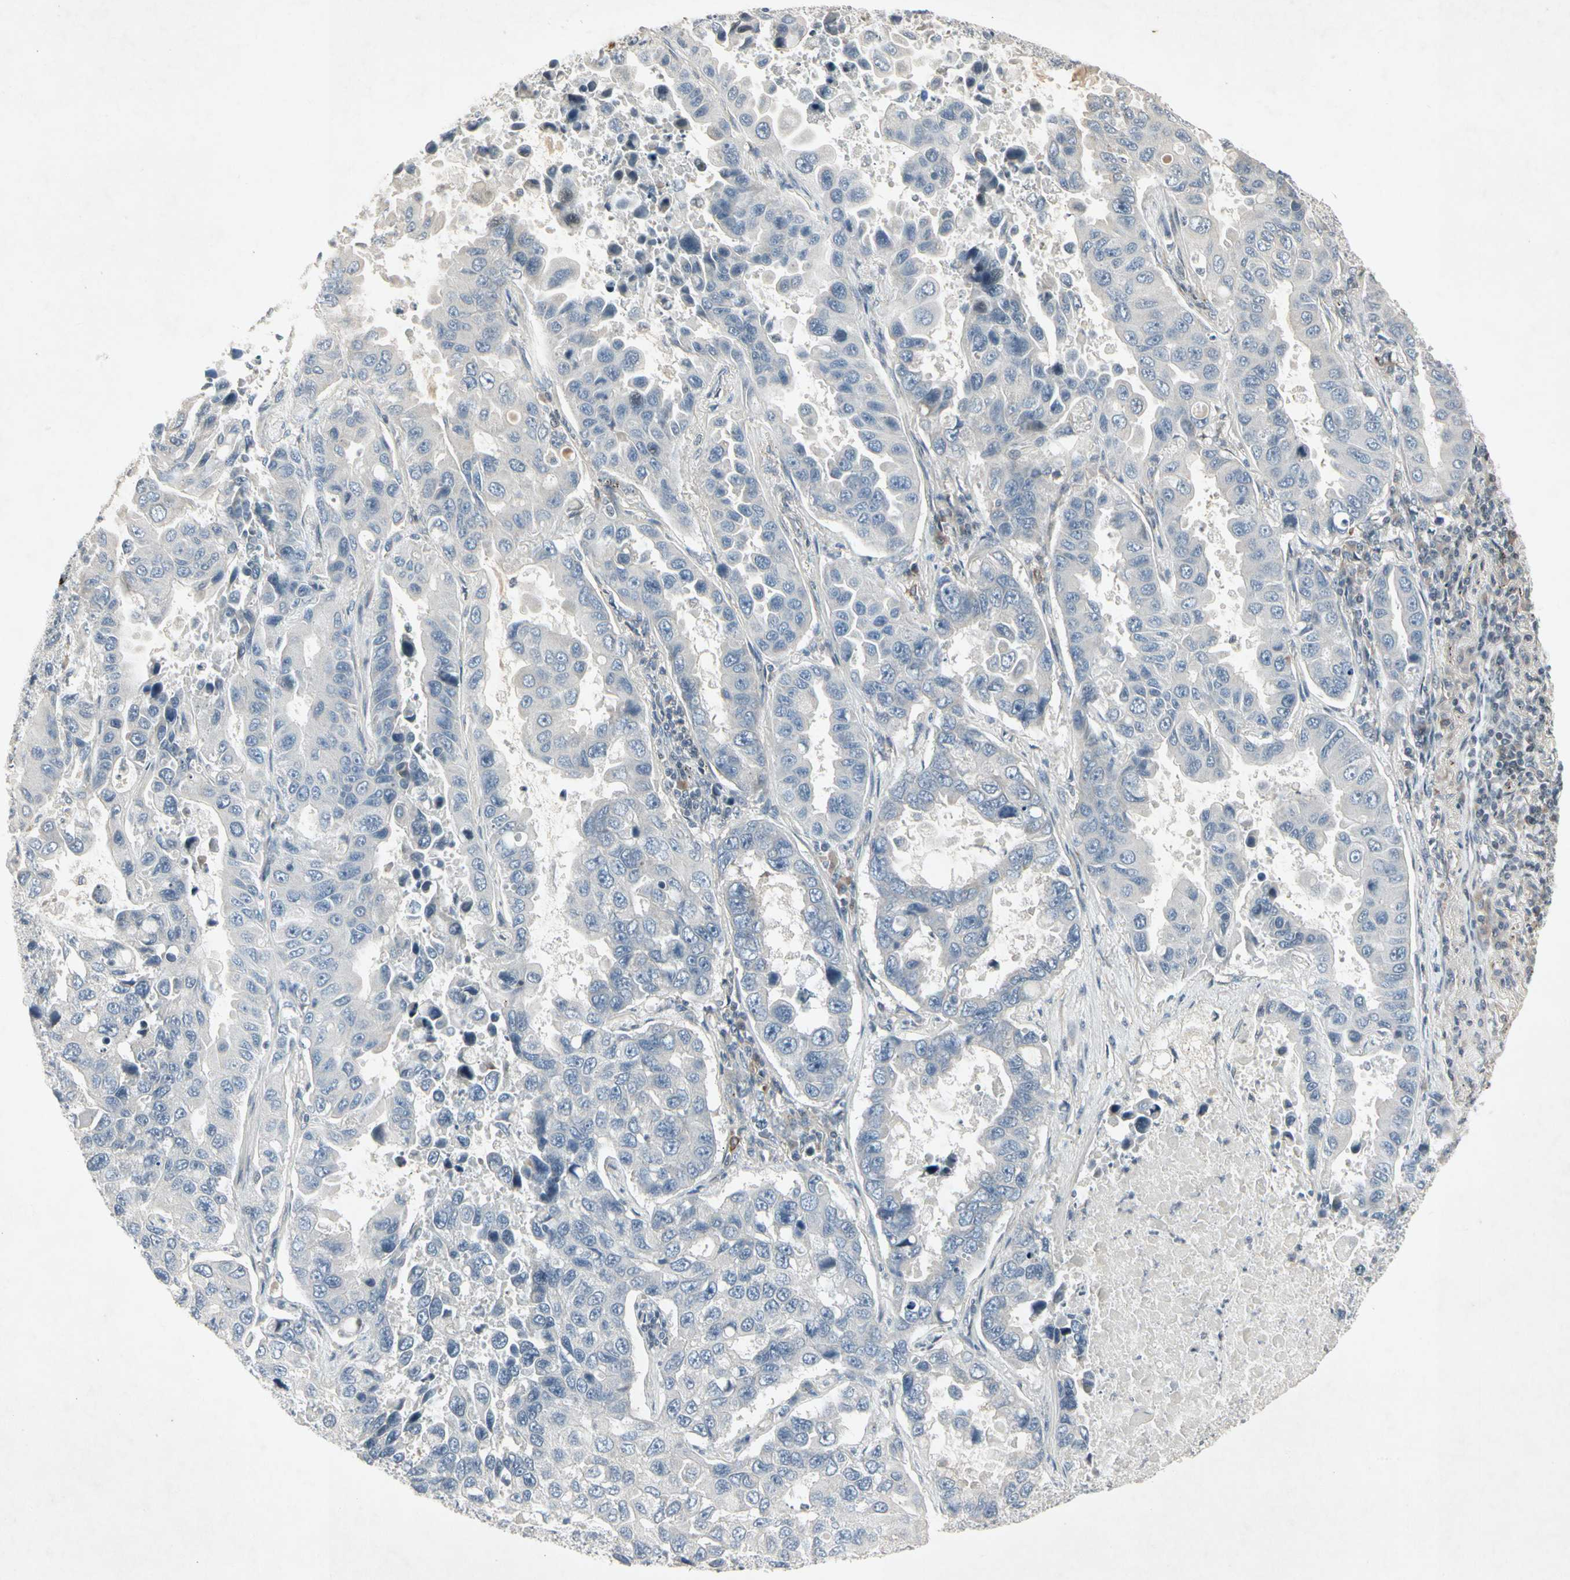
{"staining": {"intensity": "negative", "quantity": "none", "location": "none"}, "tissue": "lung cancer", "cell_type": "Tumor cells", "image_type": "cancer", "snomed": [{"axis": "morphology", "description": "Adenocarcinoma, NOS"}, {"axis": "topography", "description": "Lung"}], "caption": "IHC photomicrograph of human lung cancer stained for a protein (brown), which displays no expression in tumor cells.", "gene": "TEK", "patient": {"sex": "male", "age": 64}}